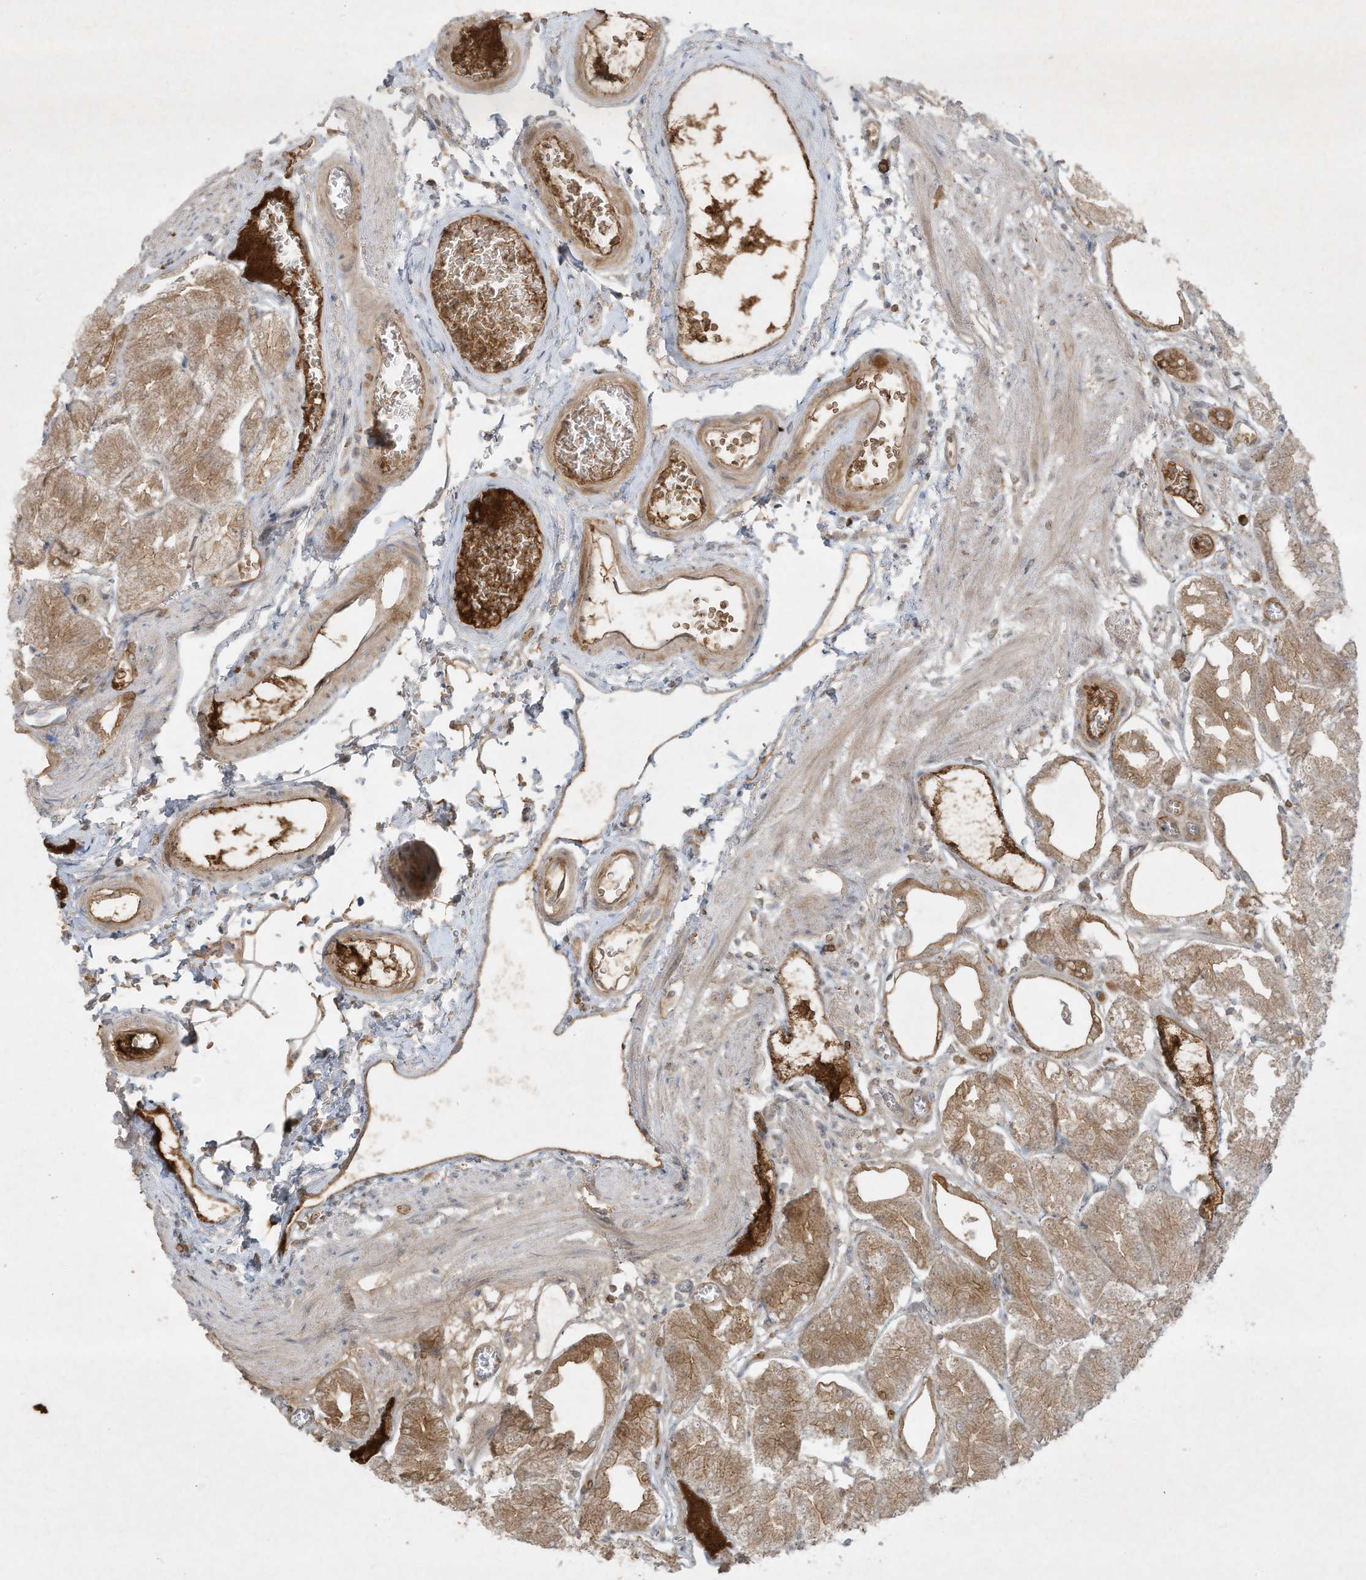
{"staining": {"intensity": "moderate", "quantity": "25%-75%", "location": "cytoplasmic/membranous"}, "tissue": "stomach", "cell_type": "Glandular cells", "image_type": "normal", "snomed": [{"axis": "morphology", "description": "Normal tissue, NOS"}, {"axis": "topography", "description": "Stomach, lower"}], "caption": "There is medium levels of moderate cytoplasmic/membranous expression in glandular cells of normal stomach, as demonstrated by immunohistochemical staining (brown color).", "gene": "FETUB", "patient": {"sex": "male", "age": 71}}